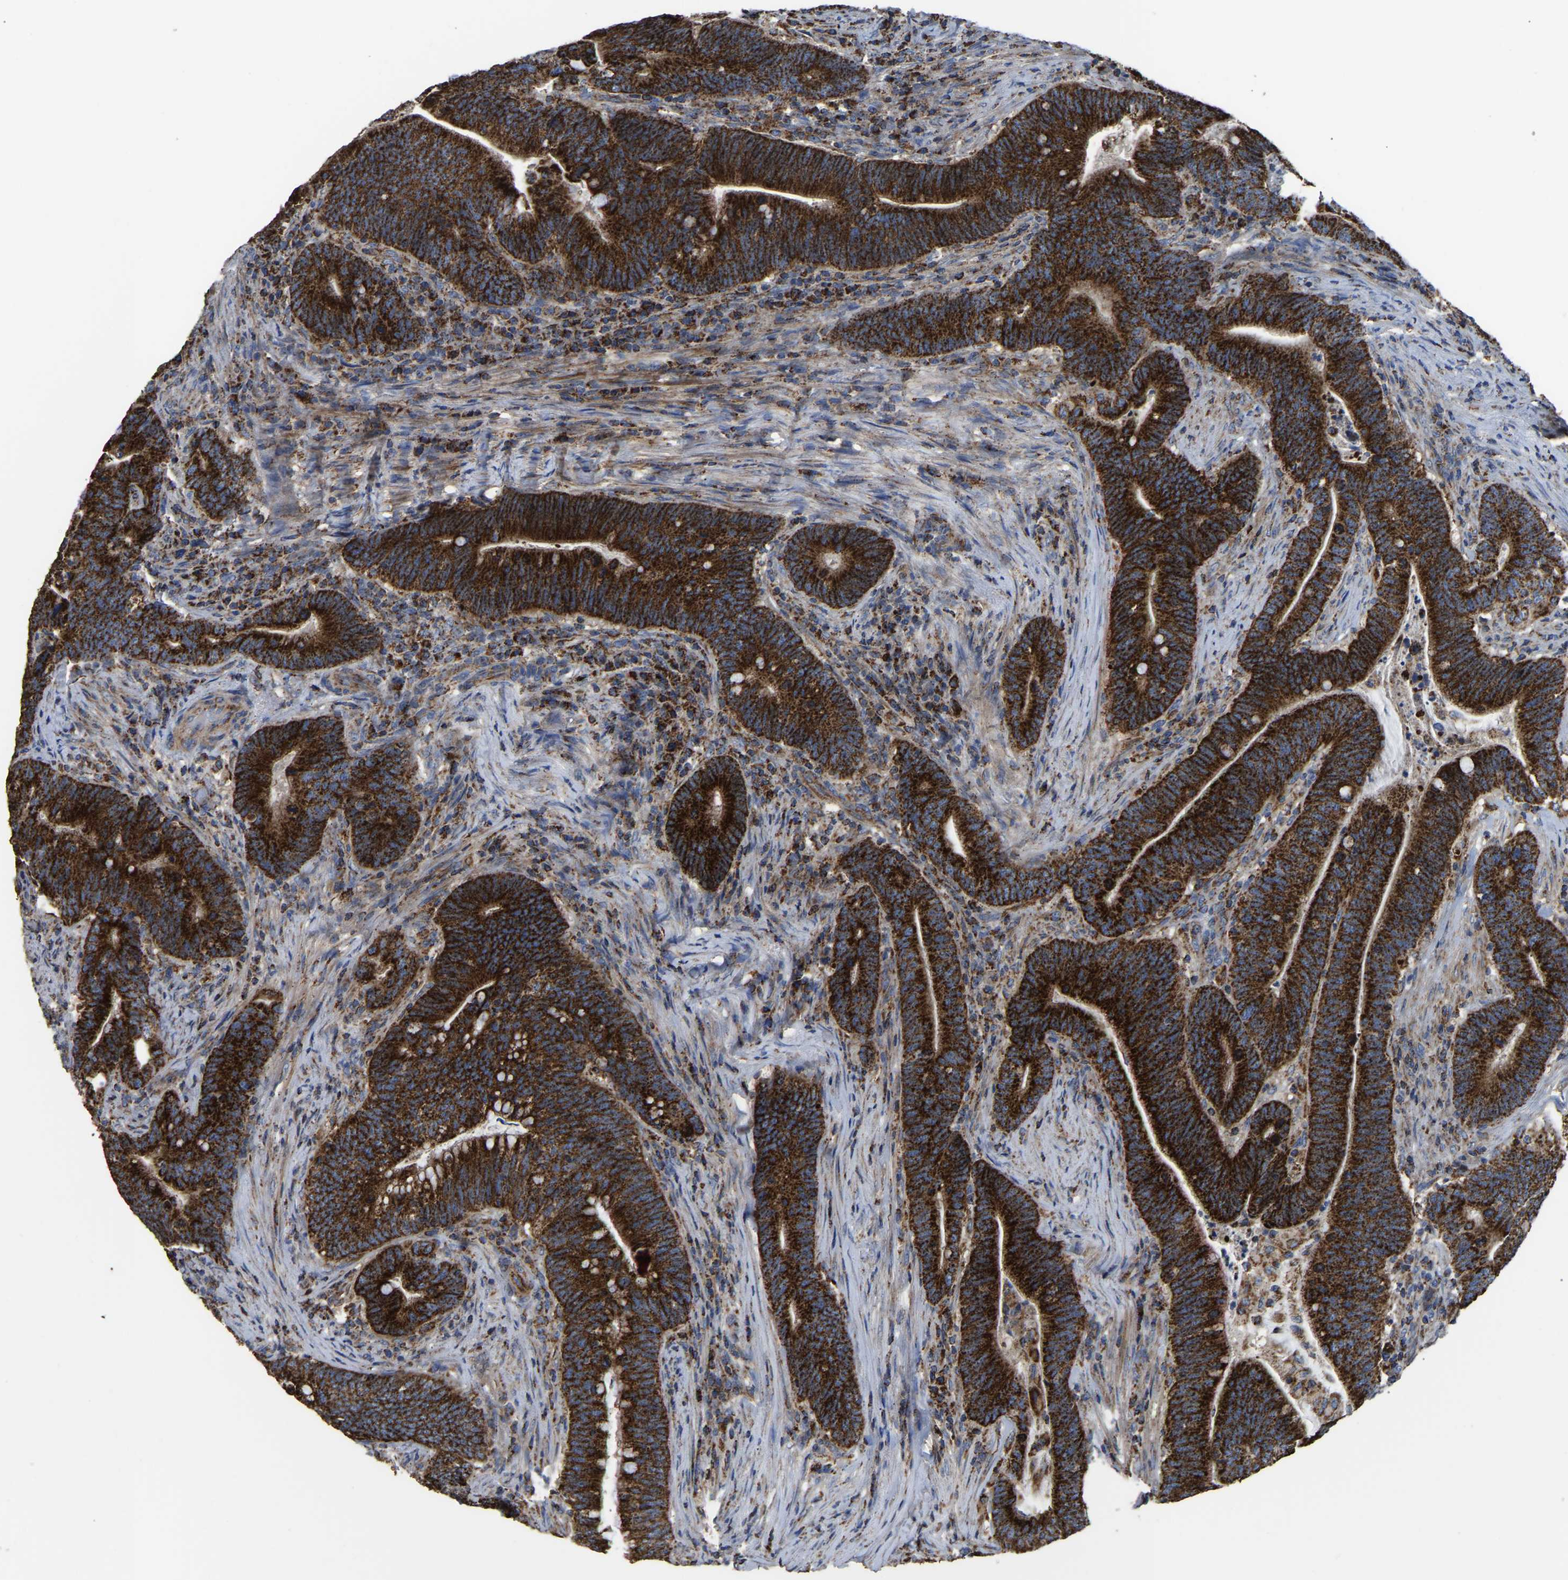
{"staining": {"intensity": "strong", "quantity": ">75%", "location": "cytoplasmic/membranous"}, "tissue": "colorectal cancer", "cell_type": "Tumor cells", "image_type": "cancer", "snomed": [{"axis": "morphology", "description": "Normal tissue, NOS"}, {"axis": "morphology", "description": "Adenocarcinoma, NOS"}, {"axis": "topography", "description": "Colon"}], "caption": "High-magnification brightfield microscopy of colorectal cancer stained with DAB (3,3'-diaminobenzidine) (brown) and counterstained with hematoxylin (blue). tumor cells exhibit strong cytoplasmic/membranous positivity is seen in about>75% of cells.", "gene": "ETFA", "patient": {"sex": "female", "age": 66}}